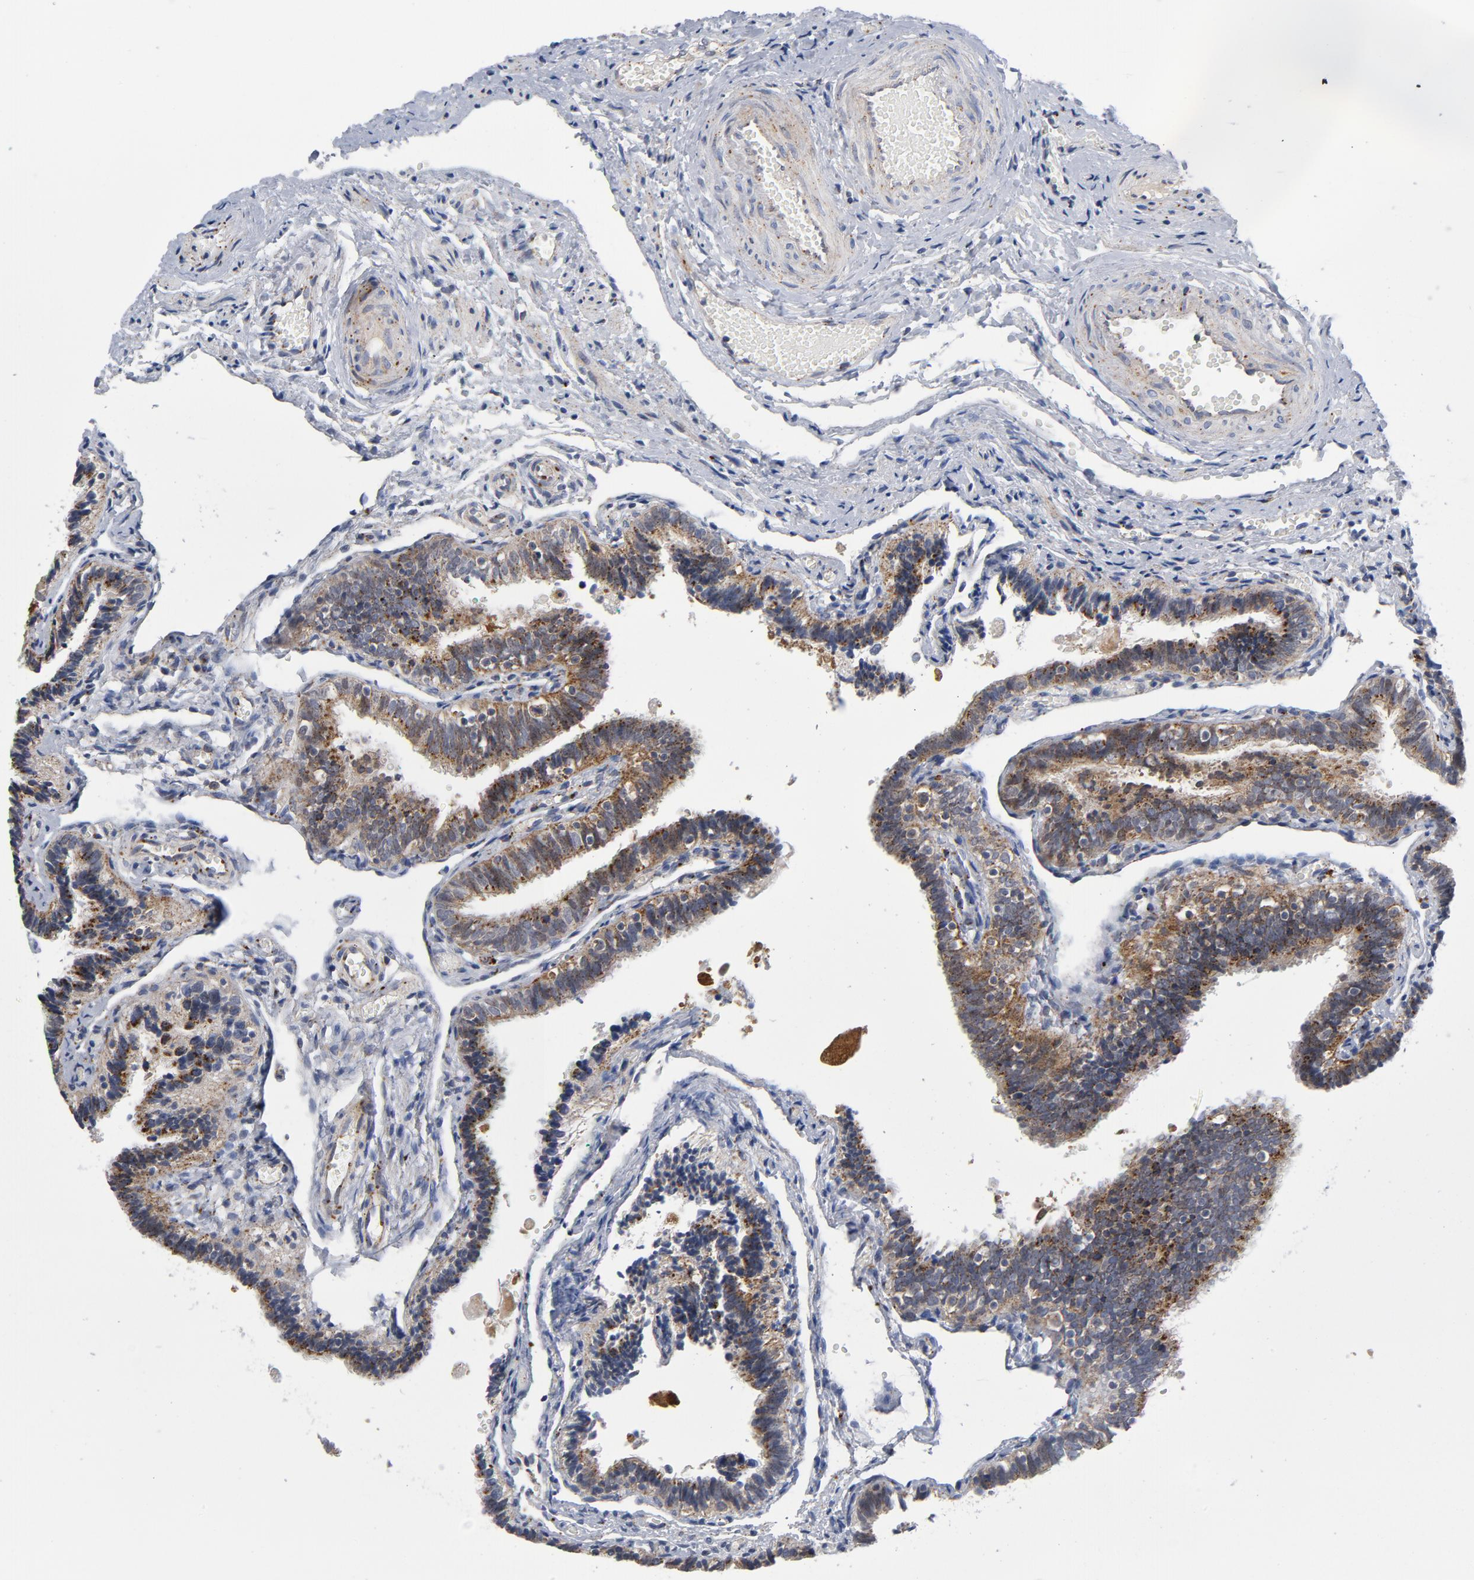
{"staining": {"intensity": "moderate", "quantity": ">75%", "location": "cytoplasmic/membranous"}, "tissue": "fallopian tube", "cell_type": "Glandular cells", "image_type": "normal", "snomed": [{"axis": "morphology", "description": "Normal tissue, NOS"}, {"axis": "topography", "description": "Fallopian tube"}], "caption": "A brown stain labels moderate cytoplasmic/membranous expression of a protein in glandular cells of benign human fallopian tube. The protein is shown in brown color, while the nuclei are stained blue.", "gene": "AKT2", "patient": {"sex": "female", "age": 46}}